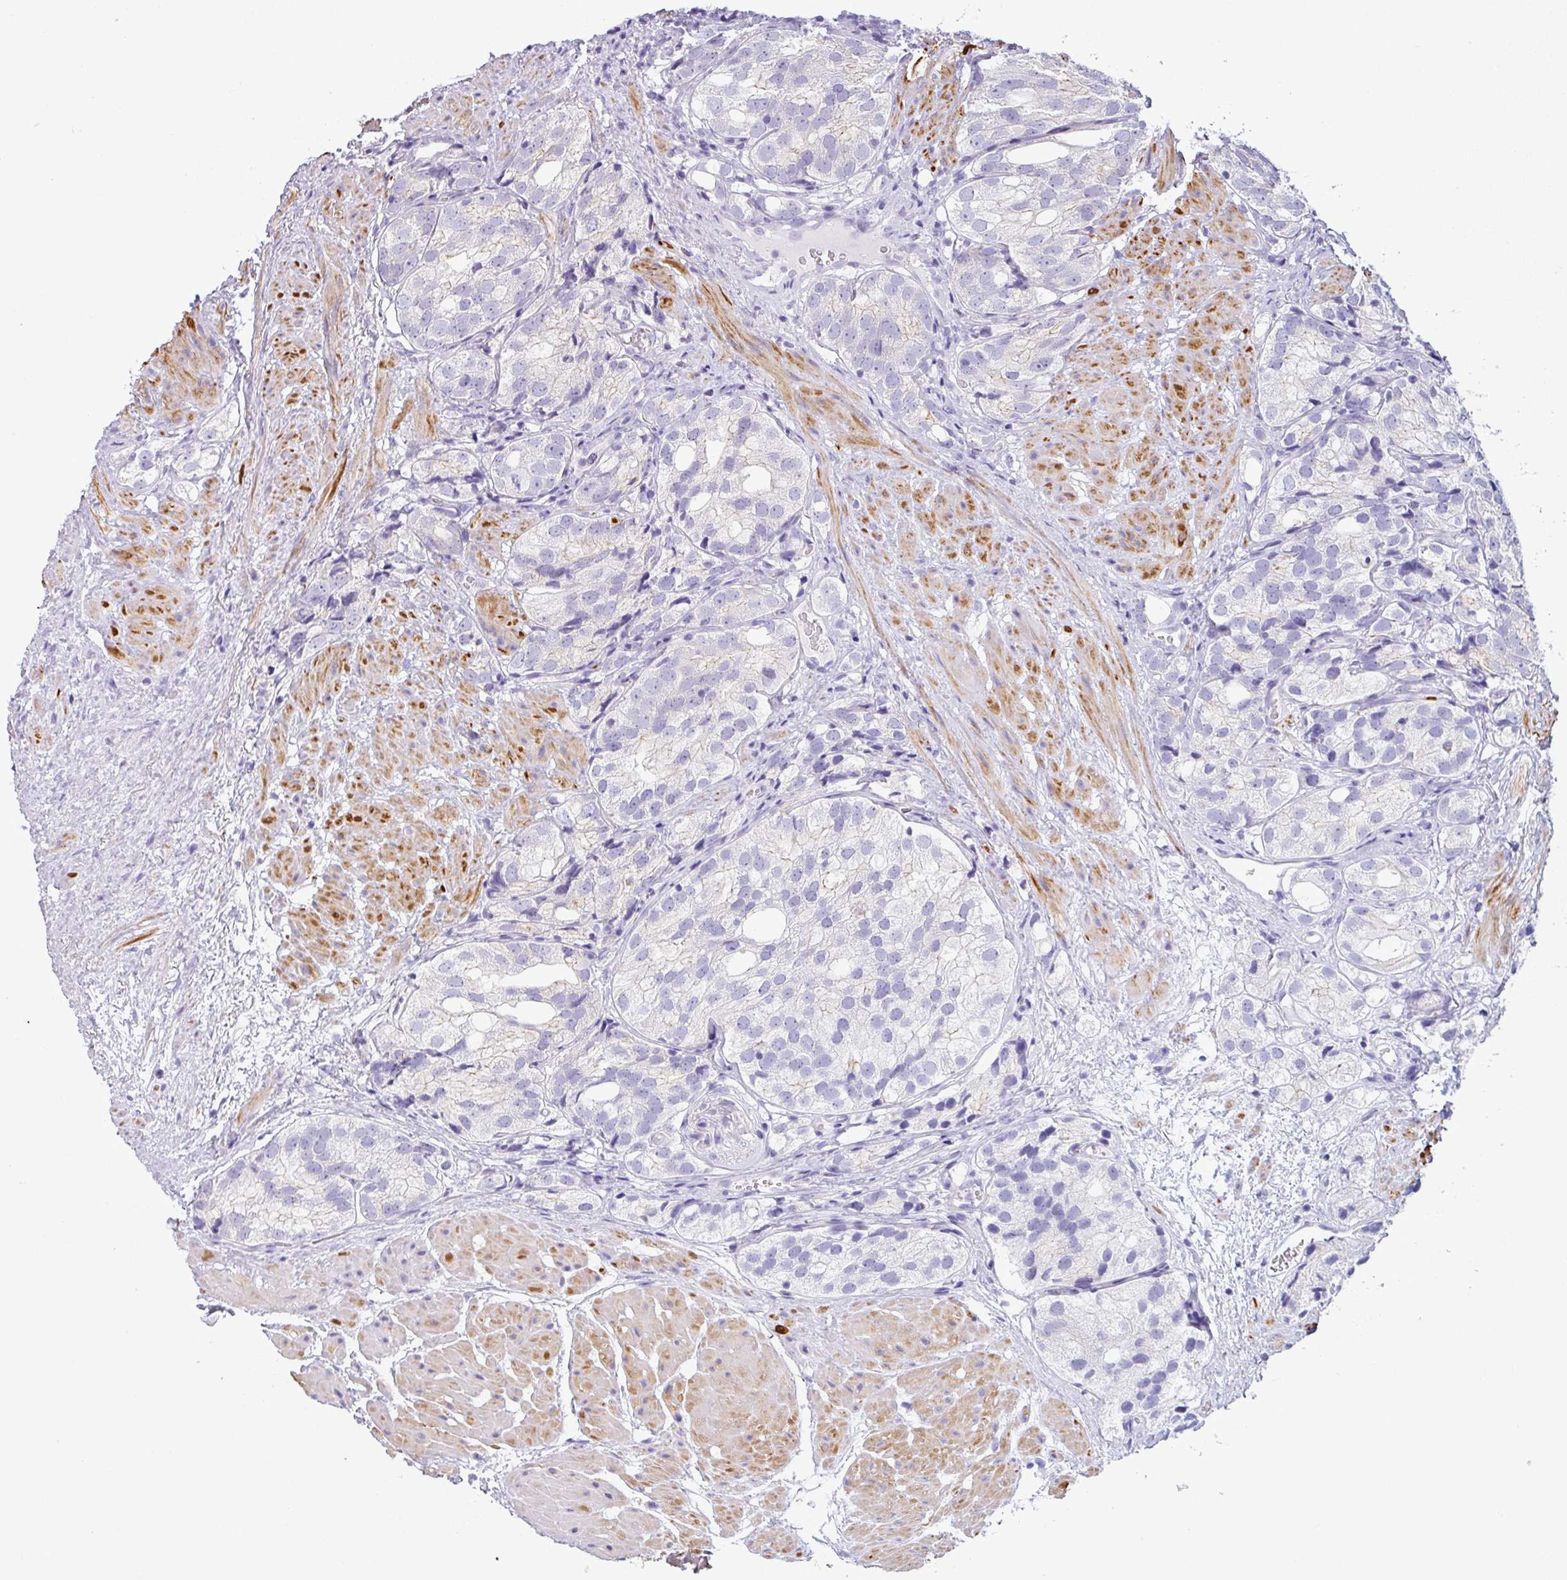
{"staining": {"intensity": "negative", "quantity": "none", "location": "none"}, "tissue": "prostate cancer", "cell_type": "Tumor cells", "image_type": "cancer", "snomed": [{"axis": "morphology", "description": "Adenocarcinoma, High grade"}, {"axis": "topography", "description": "Prostate"}], "caption": "Protein analysis of prostate cancer (adenocarcinoma (high-grade)) shows no significant positivity in tumor cells.", "gene": "ABCC5", "patient": {"sex": "male", "age": 82}}